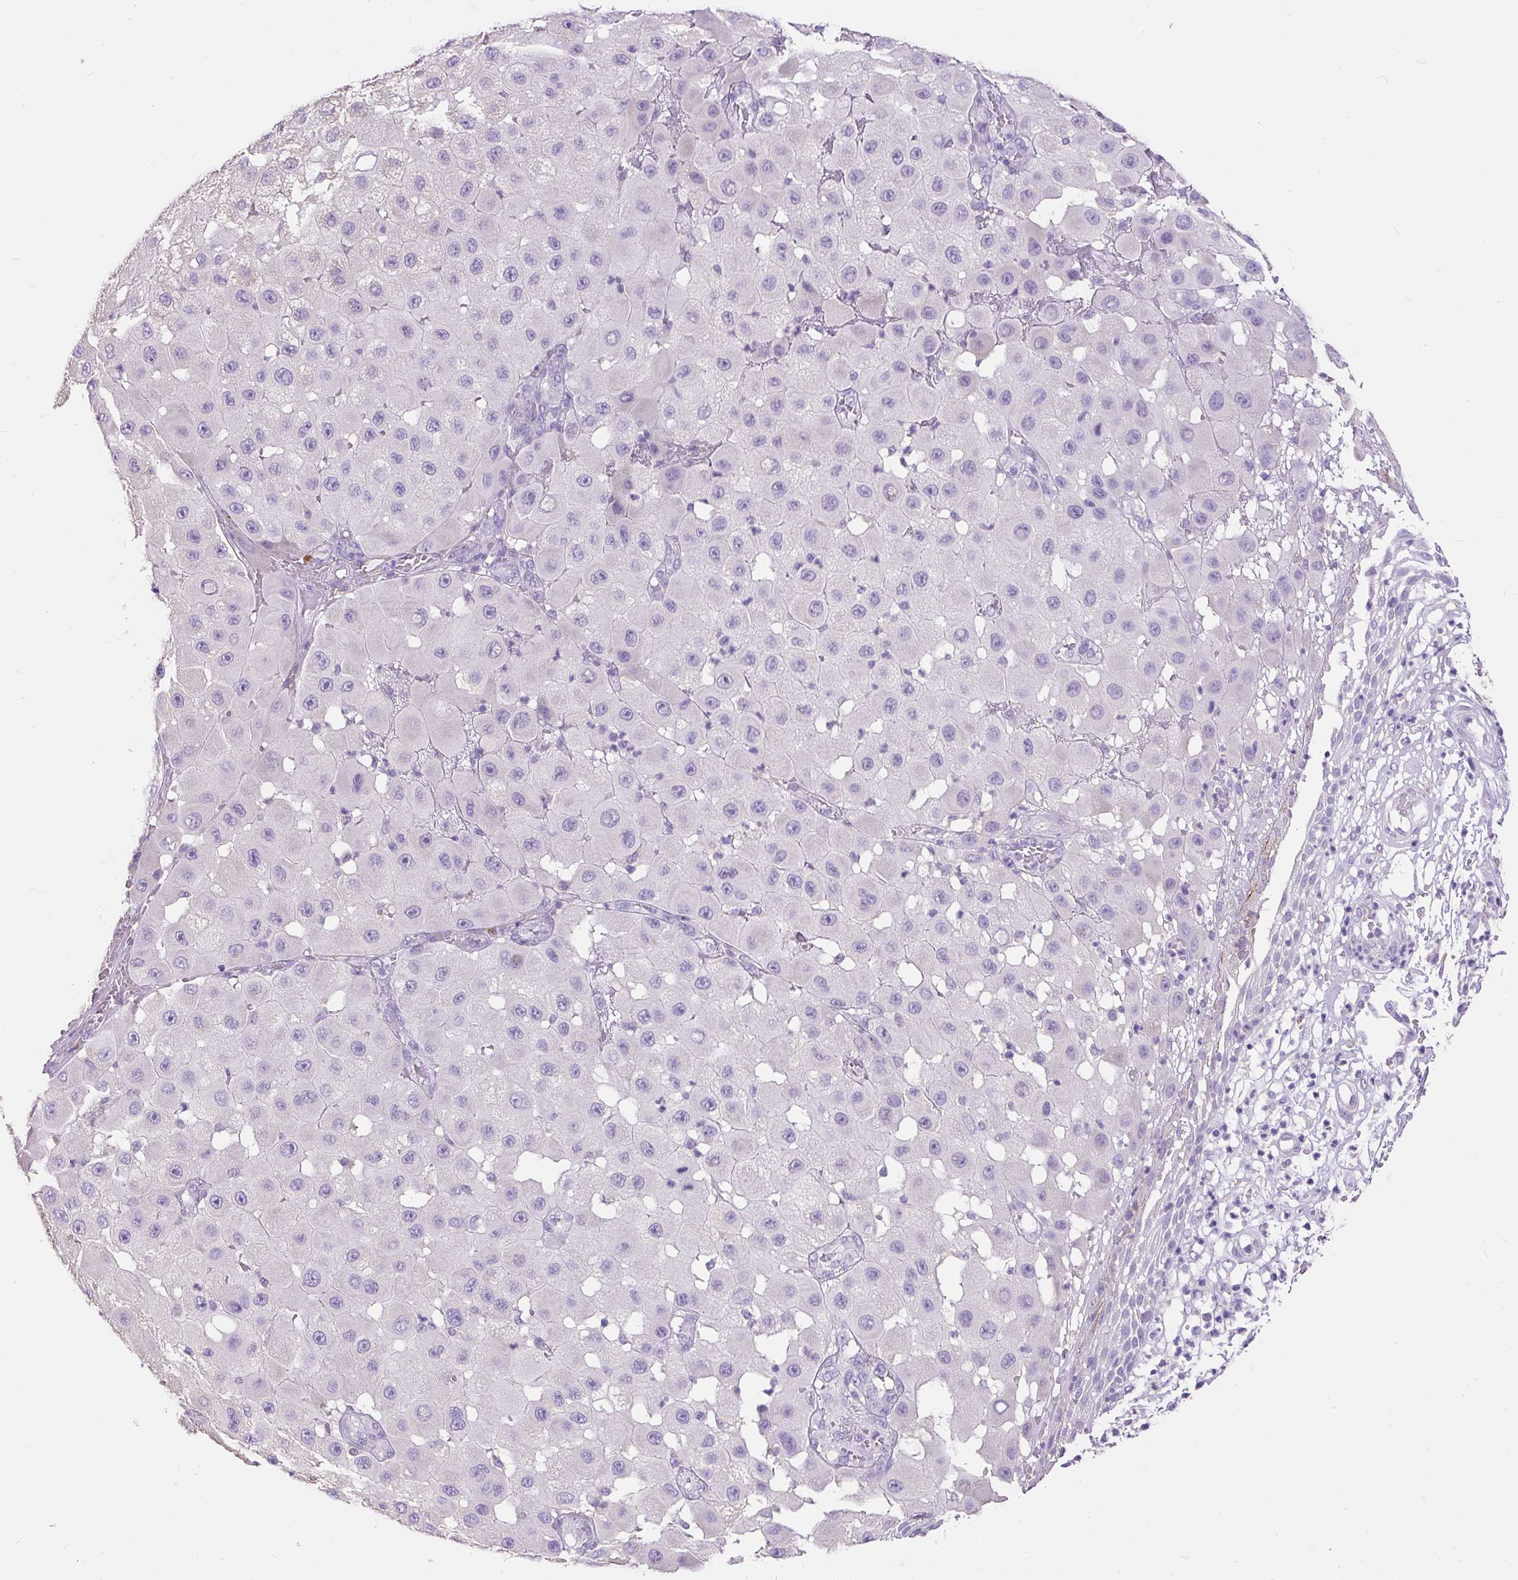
{"staining": {"intensity": "negative", "quantity": "none", "location": "none"}, "tissue": "melanoma", "cell_type": "Tumor cells", "image_type": "cancer", "snomed": [{"axis": "morphology", "description": "Malignant melanoma, NOS"}, {"axis": "topography", "description": "Skin"}], "caption": "Histopathology image shows no protein positivity in tumor cells of malignant melanoma tissue.", "gene": "GBX1", "patient": {"sex": "female", "age": 81}}